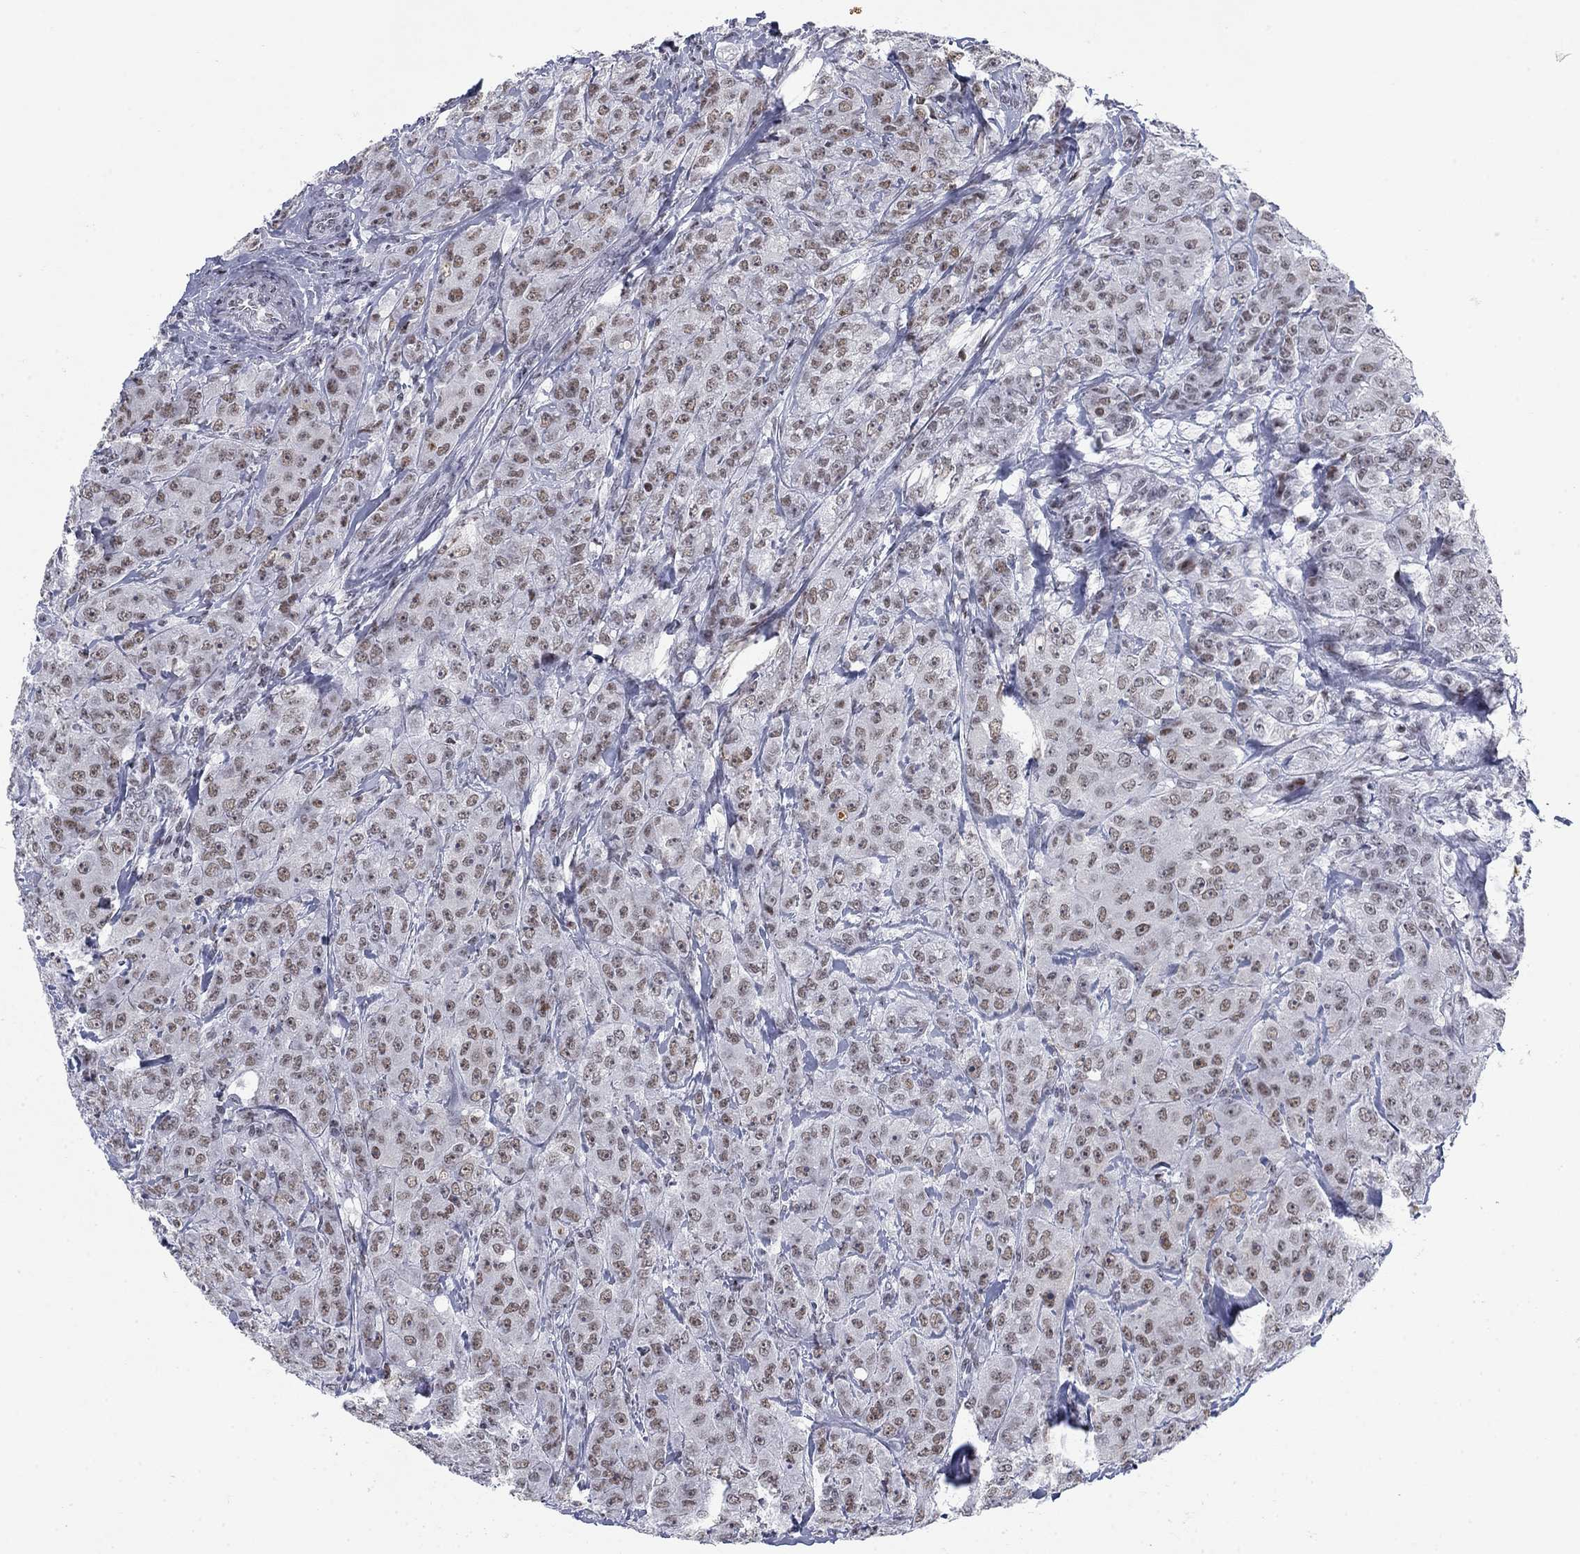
{"staining": {"intensity": "weak", "quantity": "25%-75%", "location": "nuclear"}, "tissue": "breast cancer", "cell_type": "Tumor cells", "image_type": "cancer", "snomed": [{"axis": "morphology", "description": "Duct carcinoma"}, {"axis": "topography", "description": "Breast"}], "caption": "A photomicrograph of human breast cancer (invasive ductal carcinoma) stained for a protein demonstrates weak nuclear brown staining in tumor cells.", "gene": "NPAS3", "patient": {"sex": "female", "age": 43}}